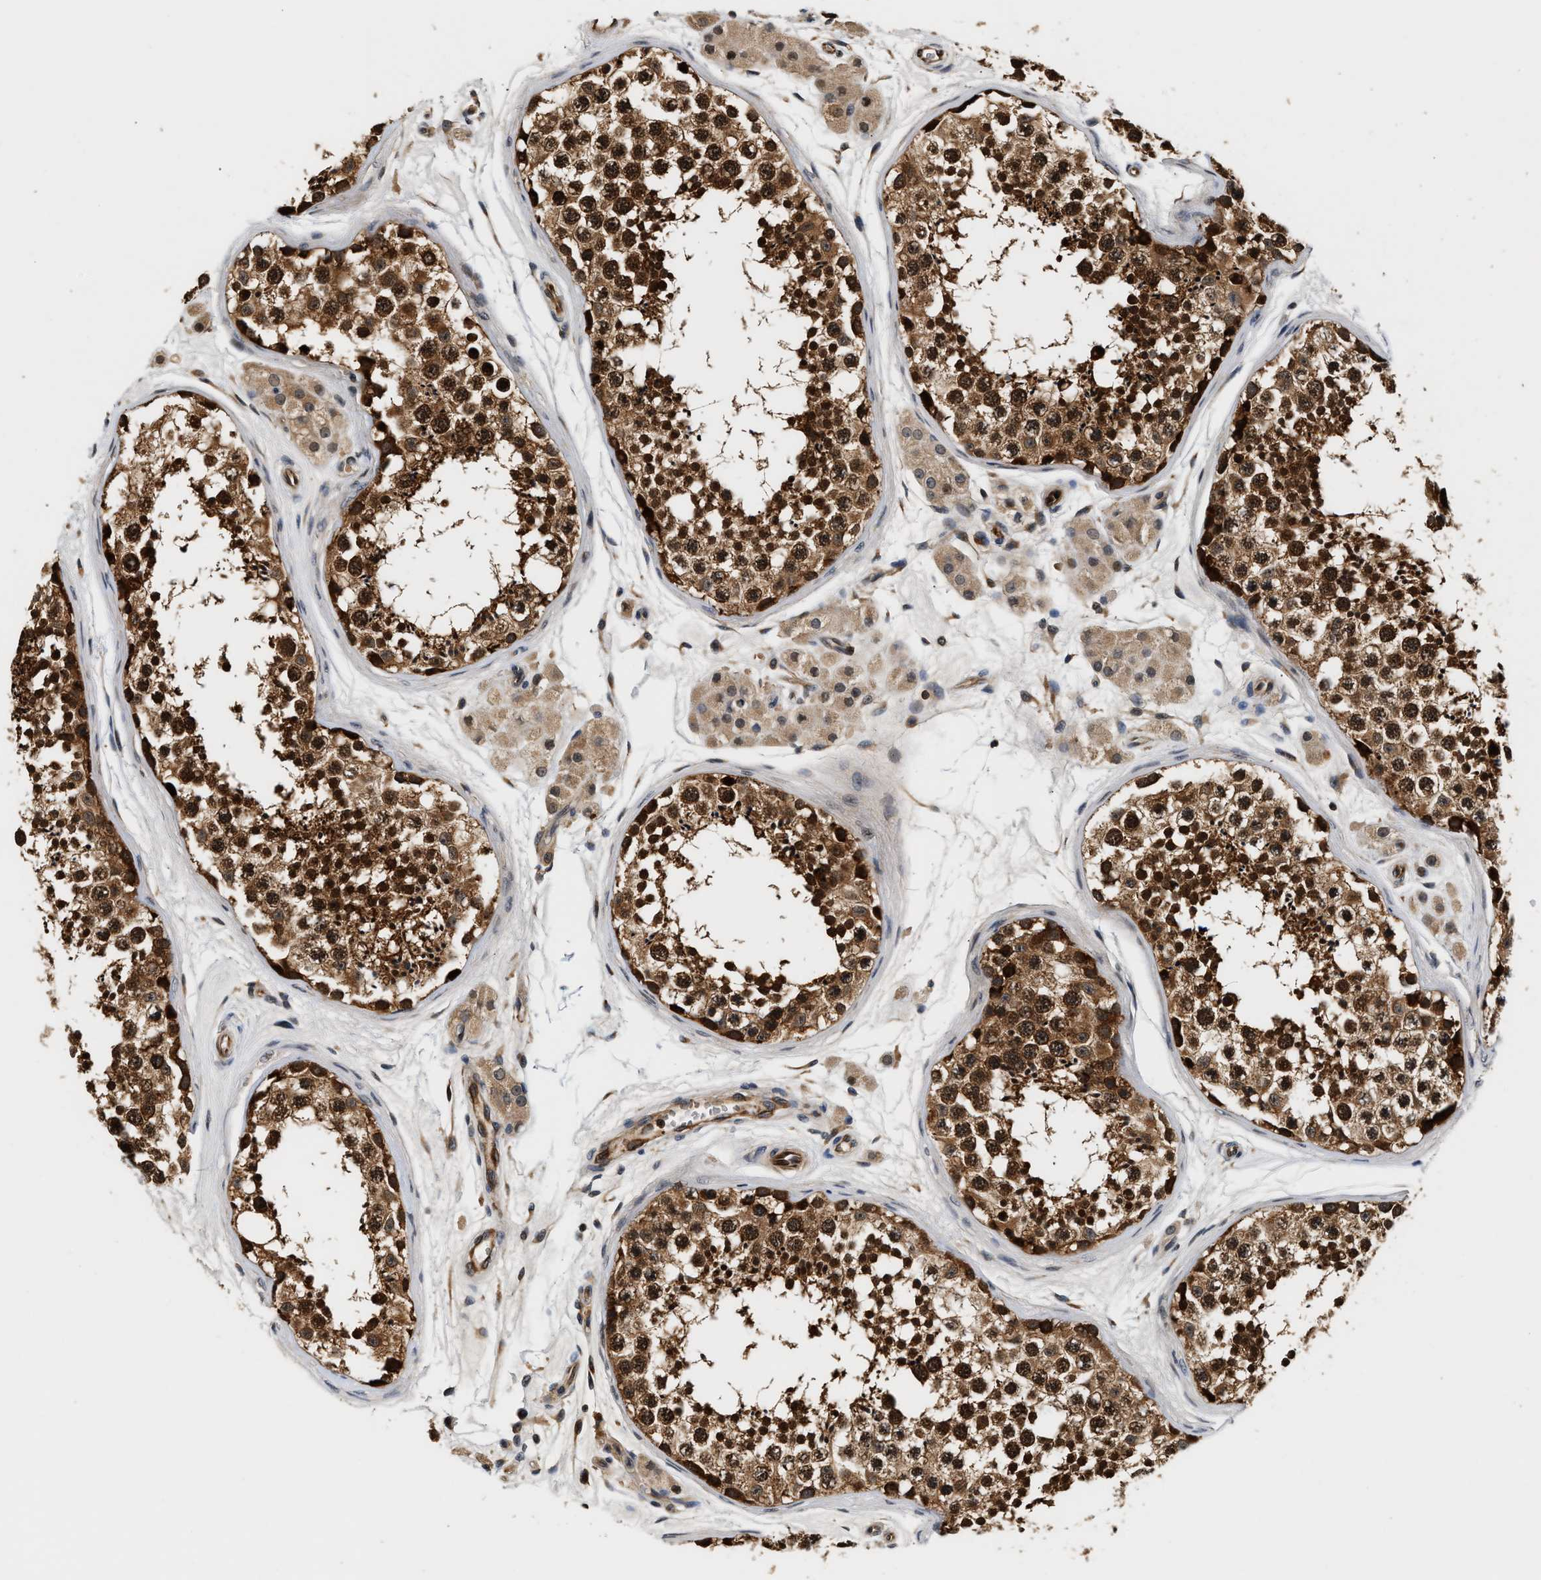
{"staining": {"intensity": "strong", "quantity": ">75%", "location": "cytoplasmic/membranous,nuclear"}, "tissue": "testis", "cell_type": "Cells in seminiferous ducts", "image_type": "normal", "snomed": [{"axis": "morphology", "description": "Normal tissue, NOS"}, {"axis": "topography", "description": "Testis"}], "caption": "Protein analysis of normal testis displays strong cytoplasmic/membranous,nuclear staining in about >75% of cells in seminiferous ducts.", "gene": "TUT7", "patient": {"sex": "male", "age": 56}}